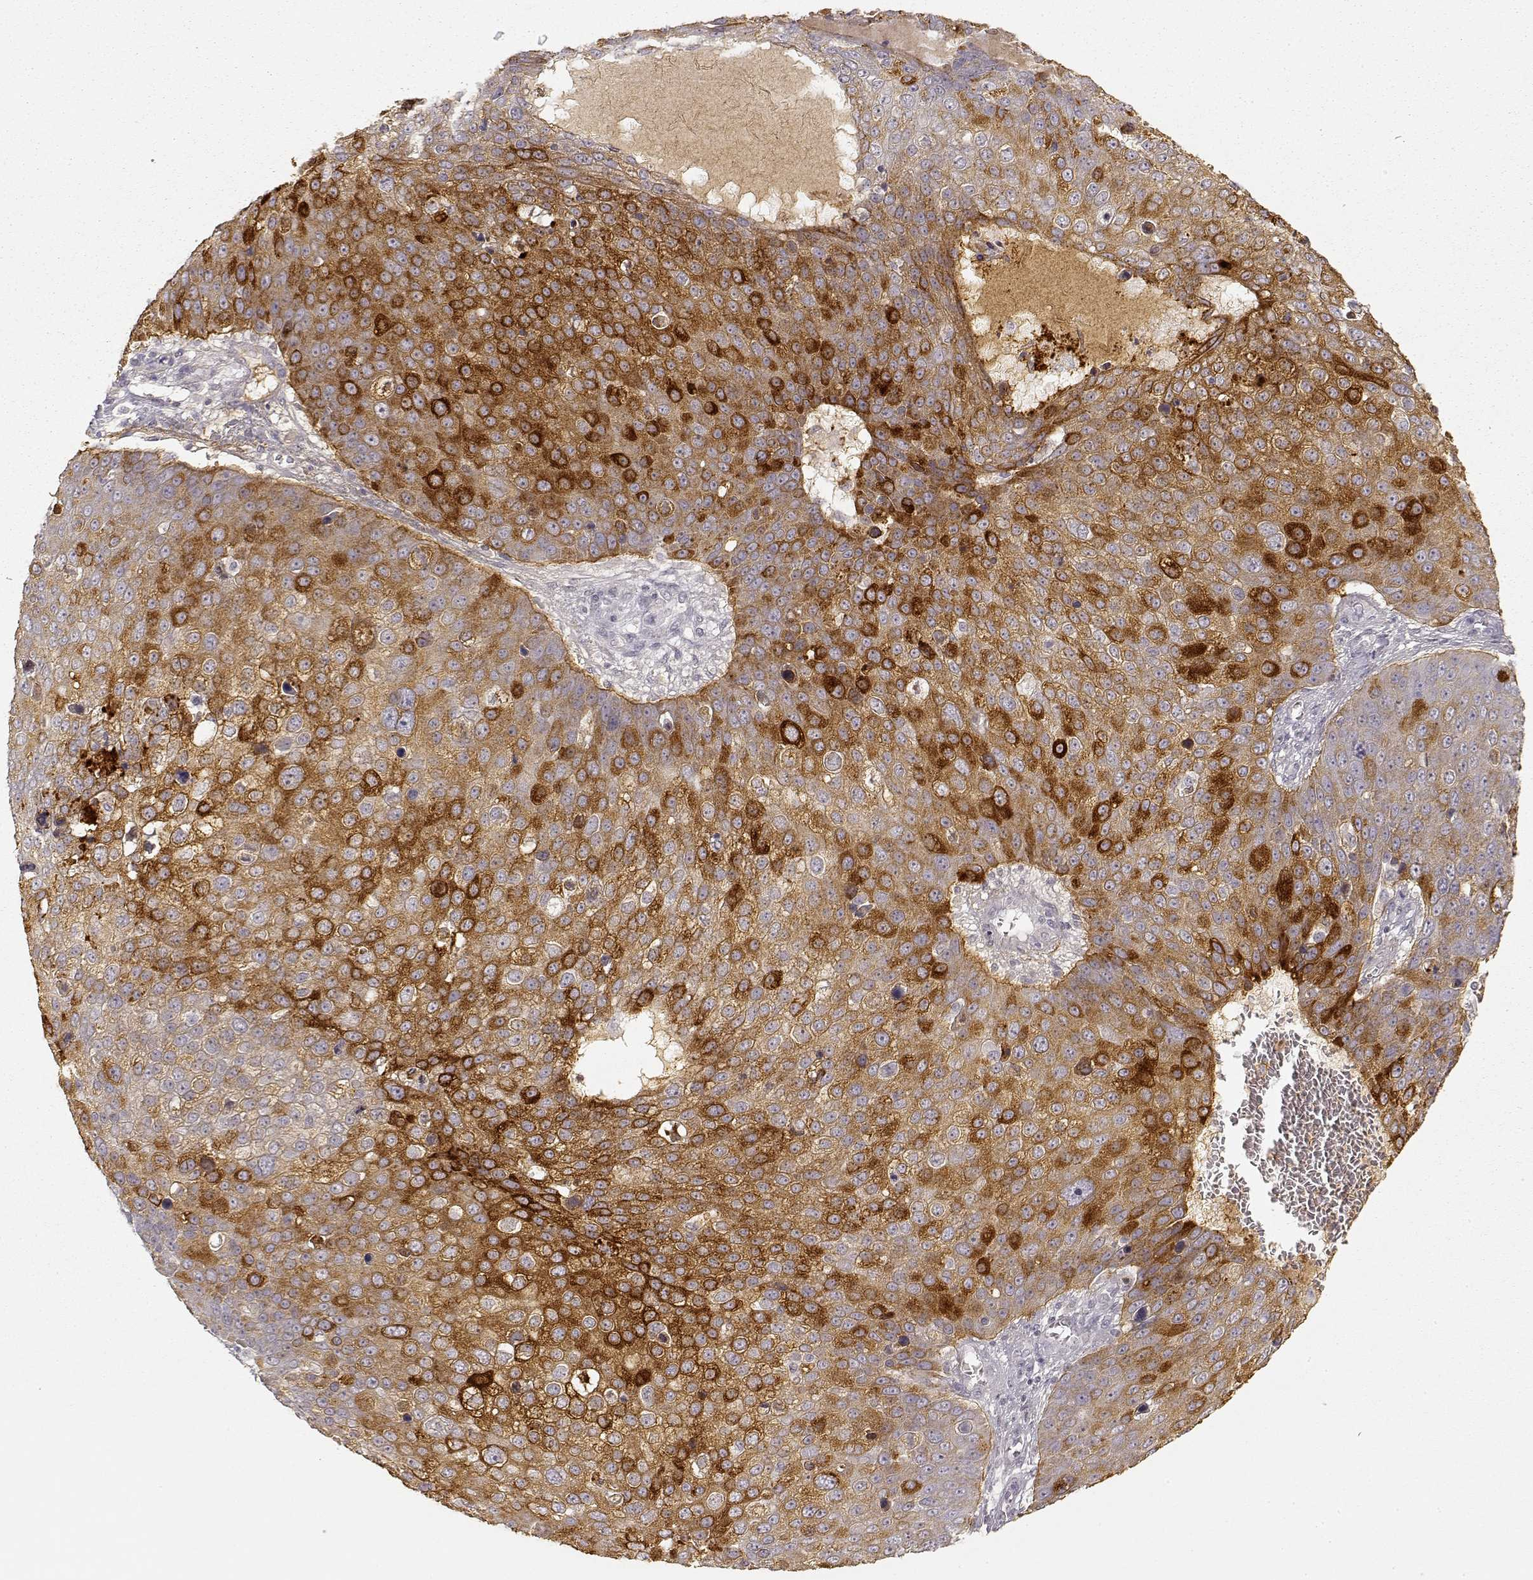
{"staining": {"intensity": "strong", "quantity": ">75%", "location": "cytoplasmic/membranous"}, "tissue": "skin cancer", "cell_type": "Tumor cells", "image_type": "cancer", "snomed": [{"axis": "morphology", "description": "Squamous cell carcinoma, NOS"}, {"axis": "topography", "description": "Skin"}], "caption": "A brown stain labels strong cytoplasmic/membranous expression of a protein in human skin cancer tumor cells. The protein of interest is stained brown, and the nuclei are stained in blue (DAB IHC with brightfield microscopy, high magnification).", "gene": "LAMC2", "patient": {"sex": "male", "age": 71}}